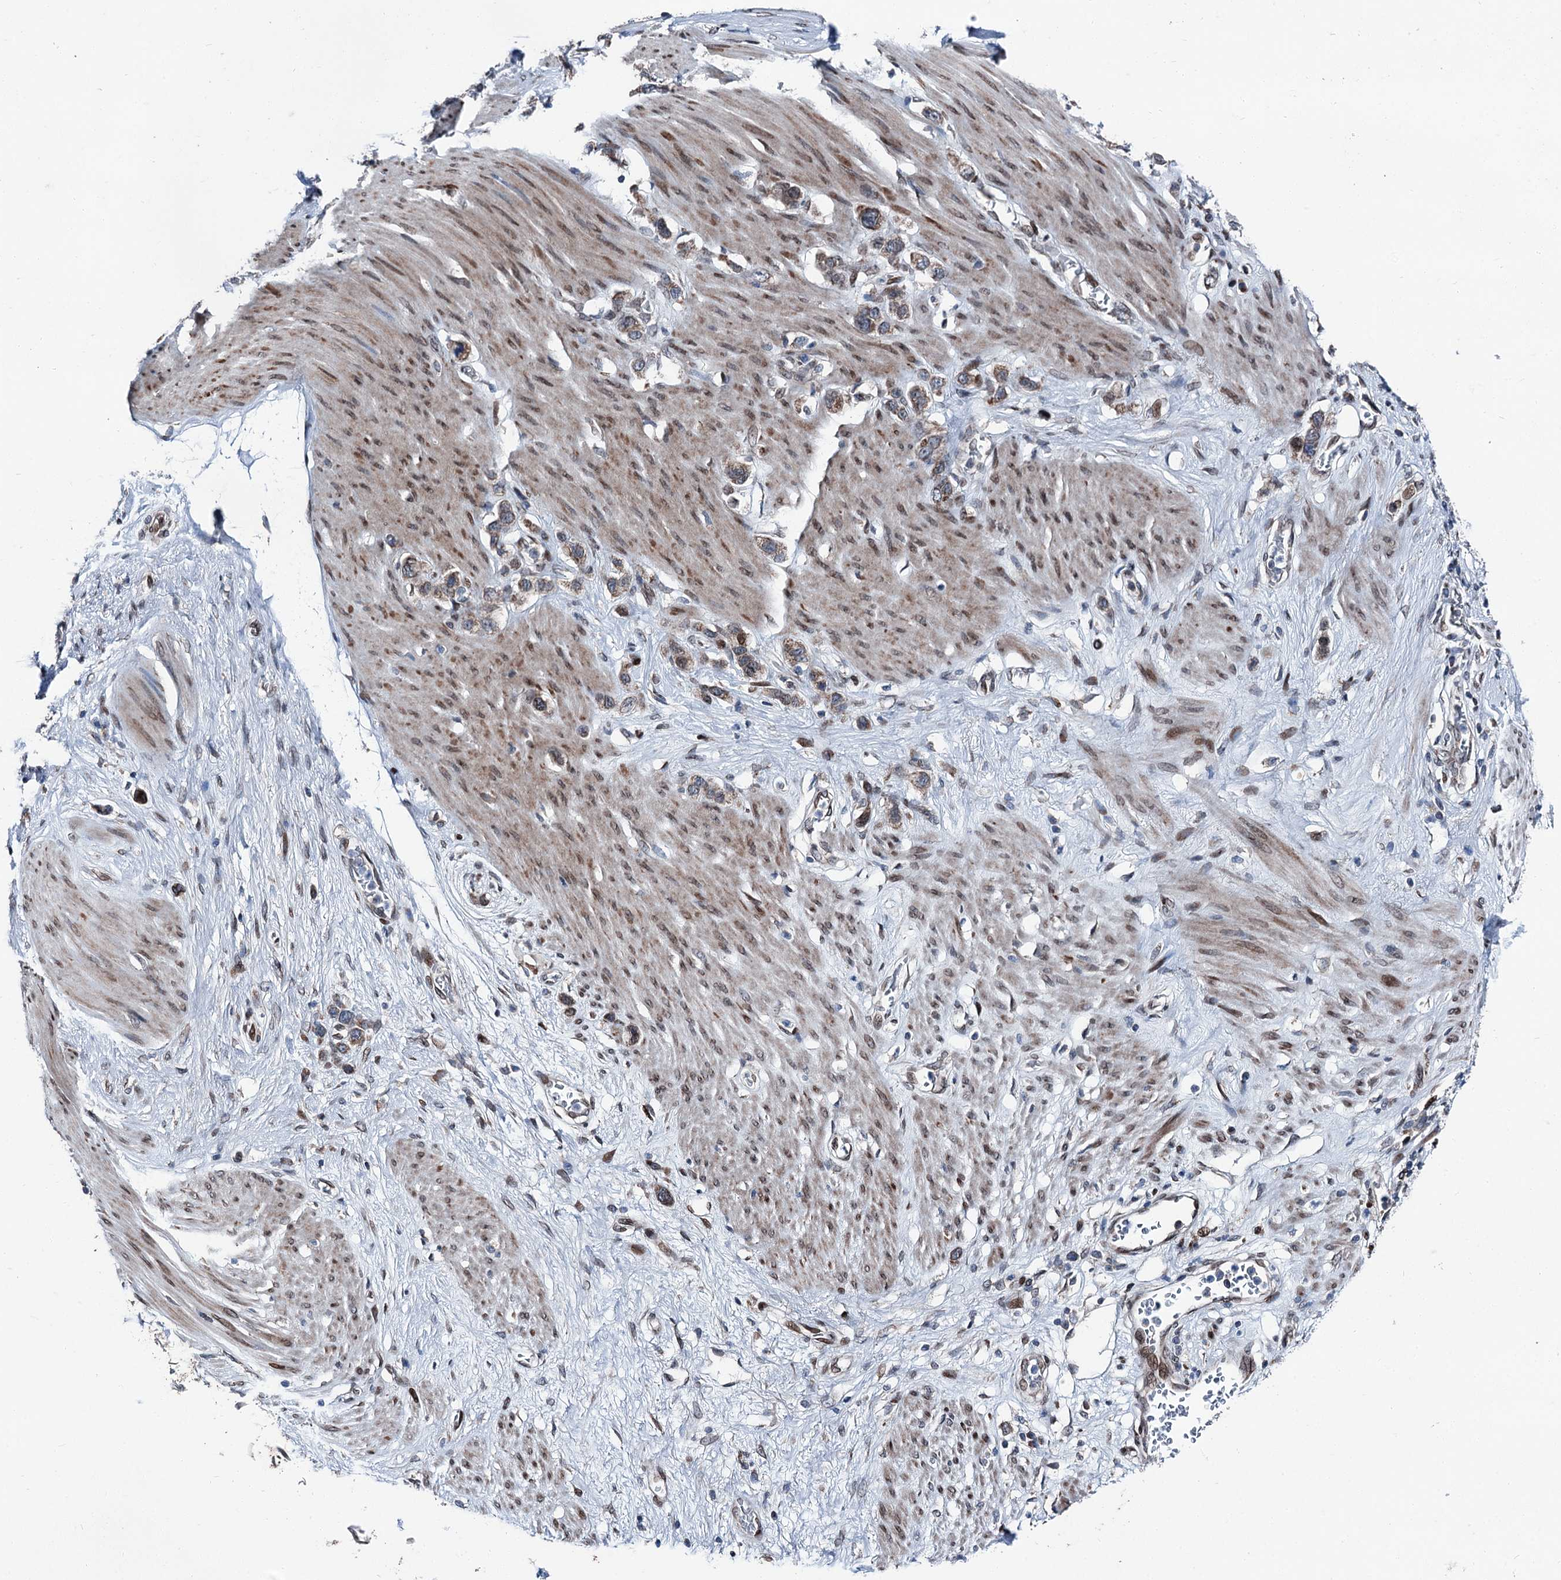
{"staining": {"intensity": "moderate", "quantity": ">75%", "location": "cytoplasmic/membranous"}, "tissue": "stomach cancer", "cell_type": "Tumor cells", "image_type": "cancer", "snomed": [{"axis": "morphology", "description": "Adenocarcinoma, NOS"}, {"axis": "morphology", "description": "Adenocarcinoma, High grade"}, {"axis": "topography", "description": "Stomach, upper"}, {"axis": "topography", "description": "Stomach, lower"}], "caption": "Immunohistochemistry photomicrograph of neoplastic tissue: human stomach cancer (adenocarcinoma) stained using immunohistochemistry (IHC) exhibits medium levels of moderate protein expression localized specifically in the cytoplasmic/membranous of tumor cells, appearing as a cytoplasmic/membranous brown color.", "gene": "MRPL14", "patient": {"sex": "female", "age": 65}}